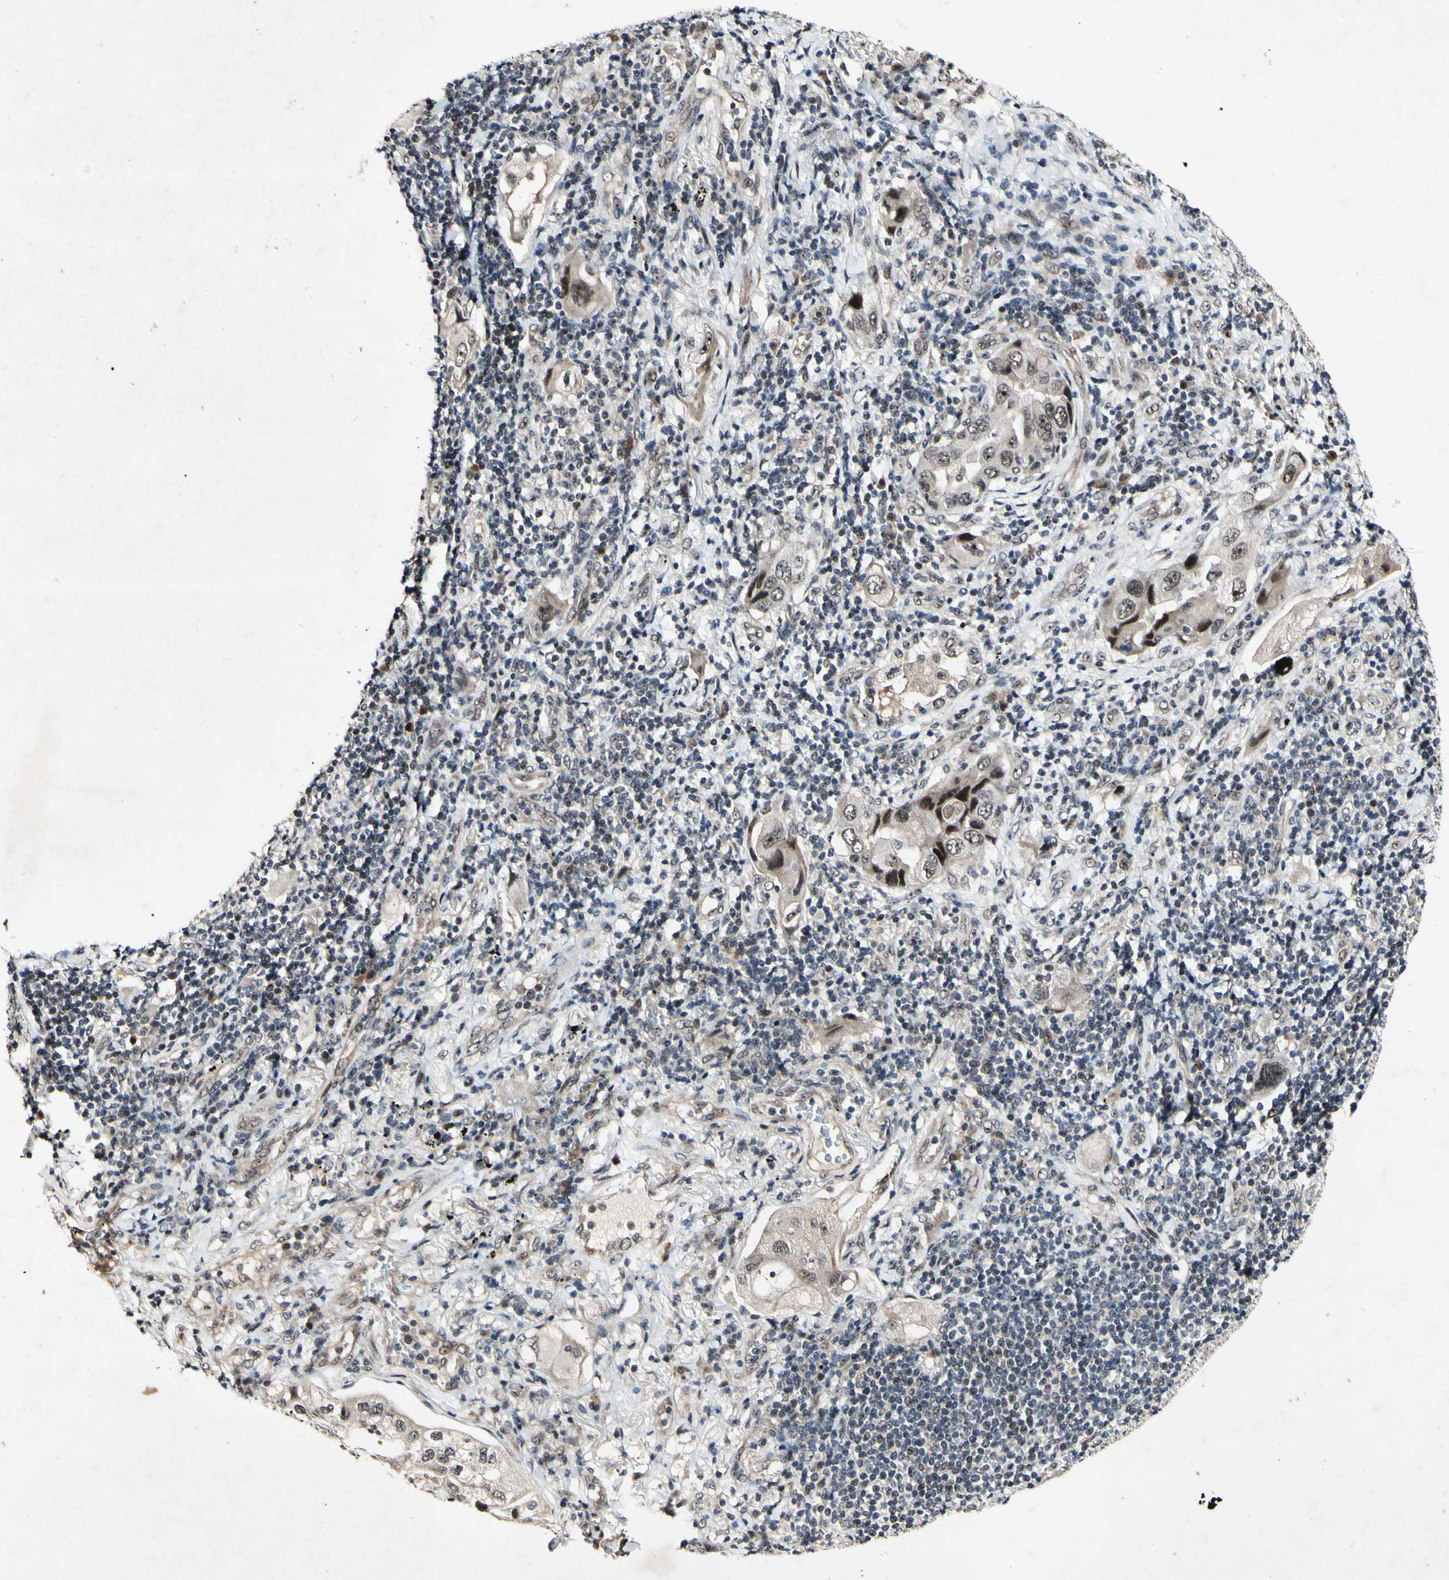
{"staining": {"intensity": "moderate", "quantity": "25%-75%", "location": "nuclear"}, "tissue": "lung cancer", "cell_type": "Tumor cells", "image_type": "cancer", "snomed": [{"axis": "morphology", "description": "Adenocarcinoma, NOS"}, {"axis": "topography", "description": "Lung"}], "caption": "Human lung cancer (adenocarcinoma) stained with a brown dye displays moderate nuclear positive positivity in approximately 25%-75% of tumor cells.", "gene": "POLR2F", "patient": {"sex": "female", "age": 65}}